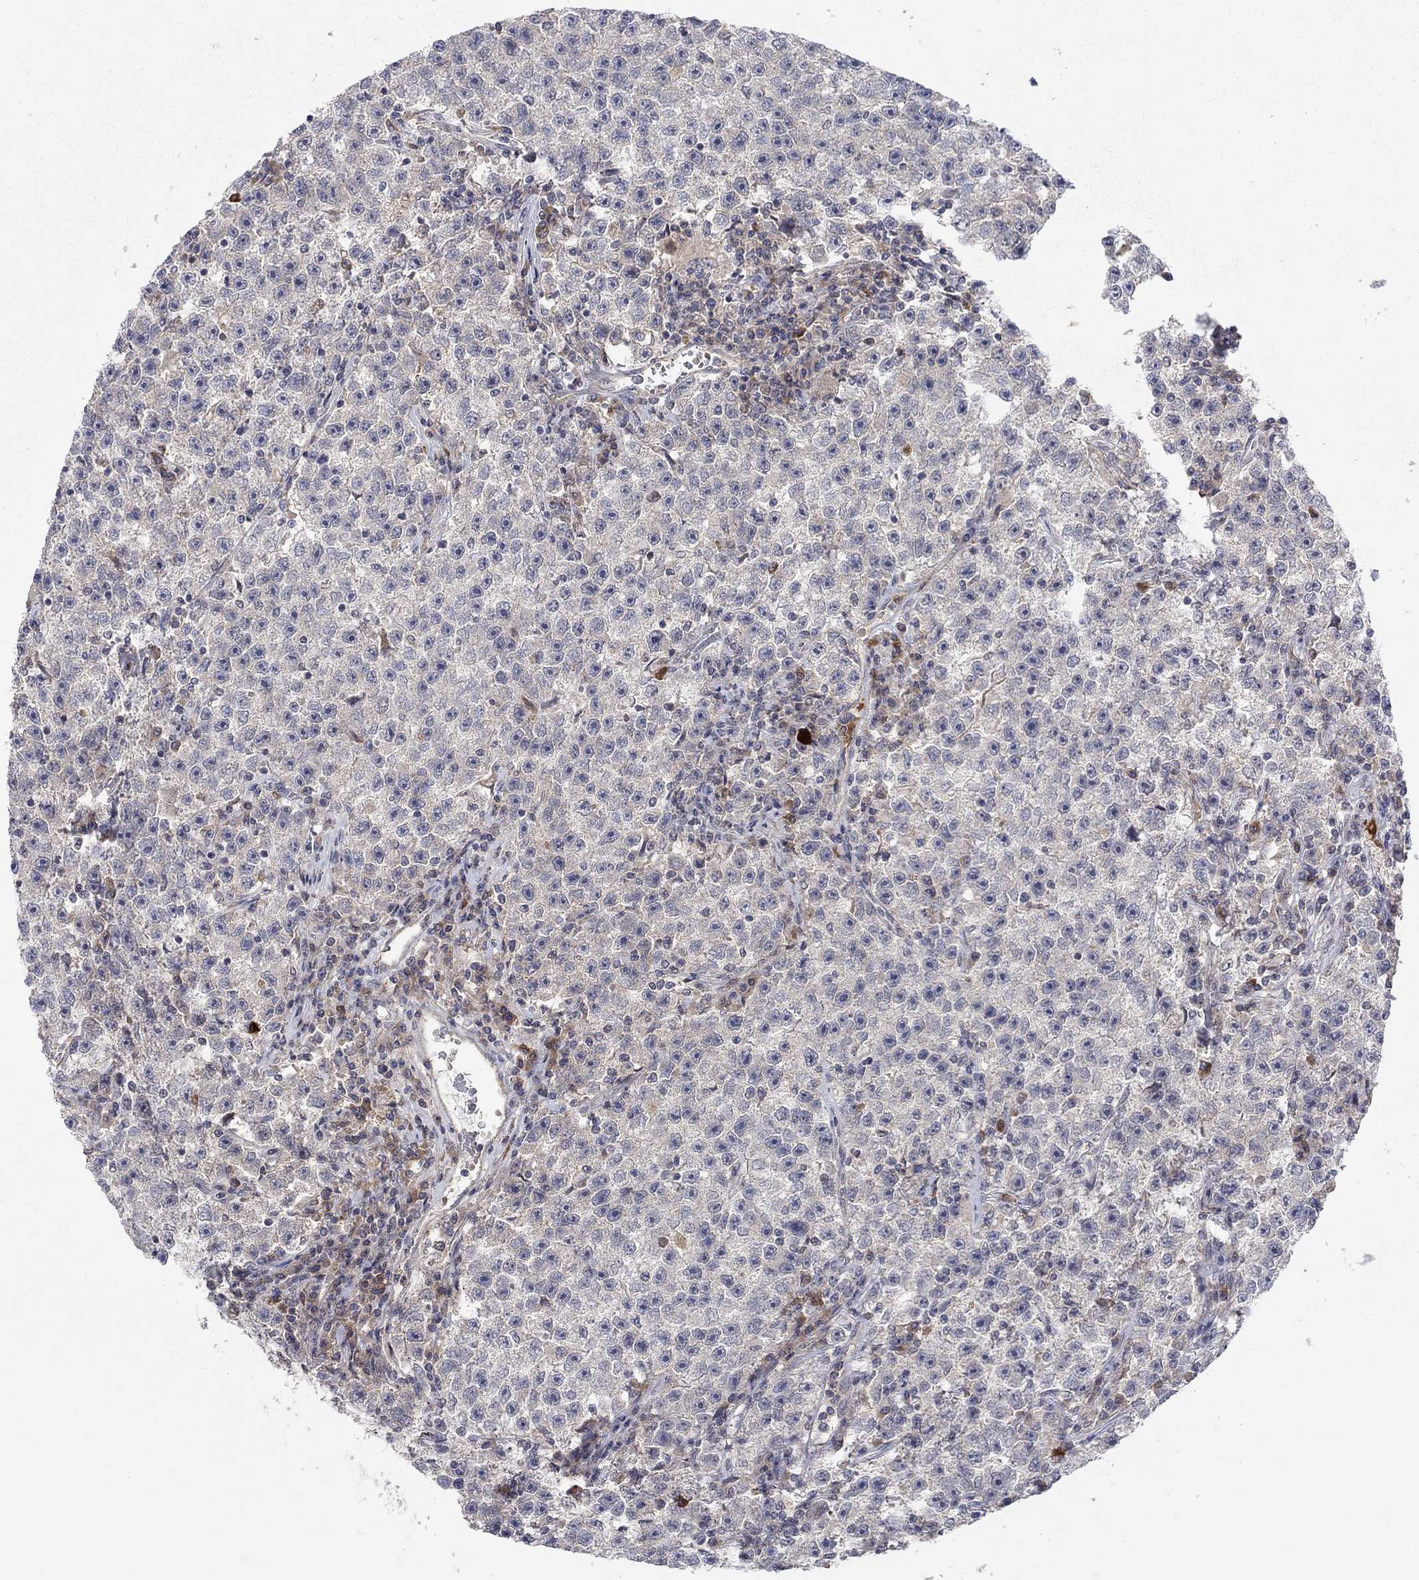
{"staining": {"intensity": "negative", "quantity": "none", "location": "none"}, "tissue": "testis cancer", "cell_type": "Tumor cells", "image_type": "cancer", "snomed": [{"axis": "morphology", "description": "Seminoma, NOS"}, {"axis": "topography", "description": "Testis"}], "caption": "IHC image of testis cancer stained for a protein (brown), which shows no expression in tumor cells. (Brightfield microscopy of DAB (3,3'-diaminobenzidine) IHC at high magnification).", "gene": "IL4", "patient": {"sex": "male", "age": 22}}